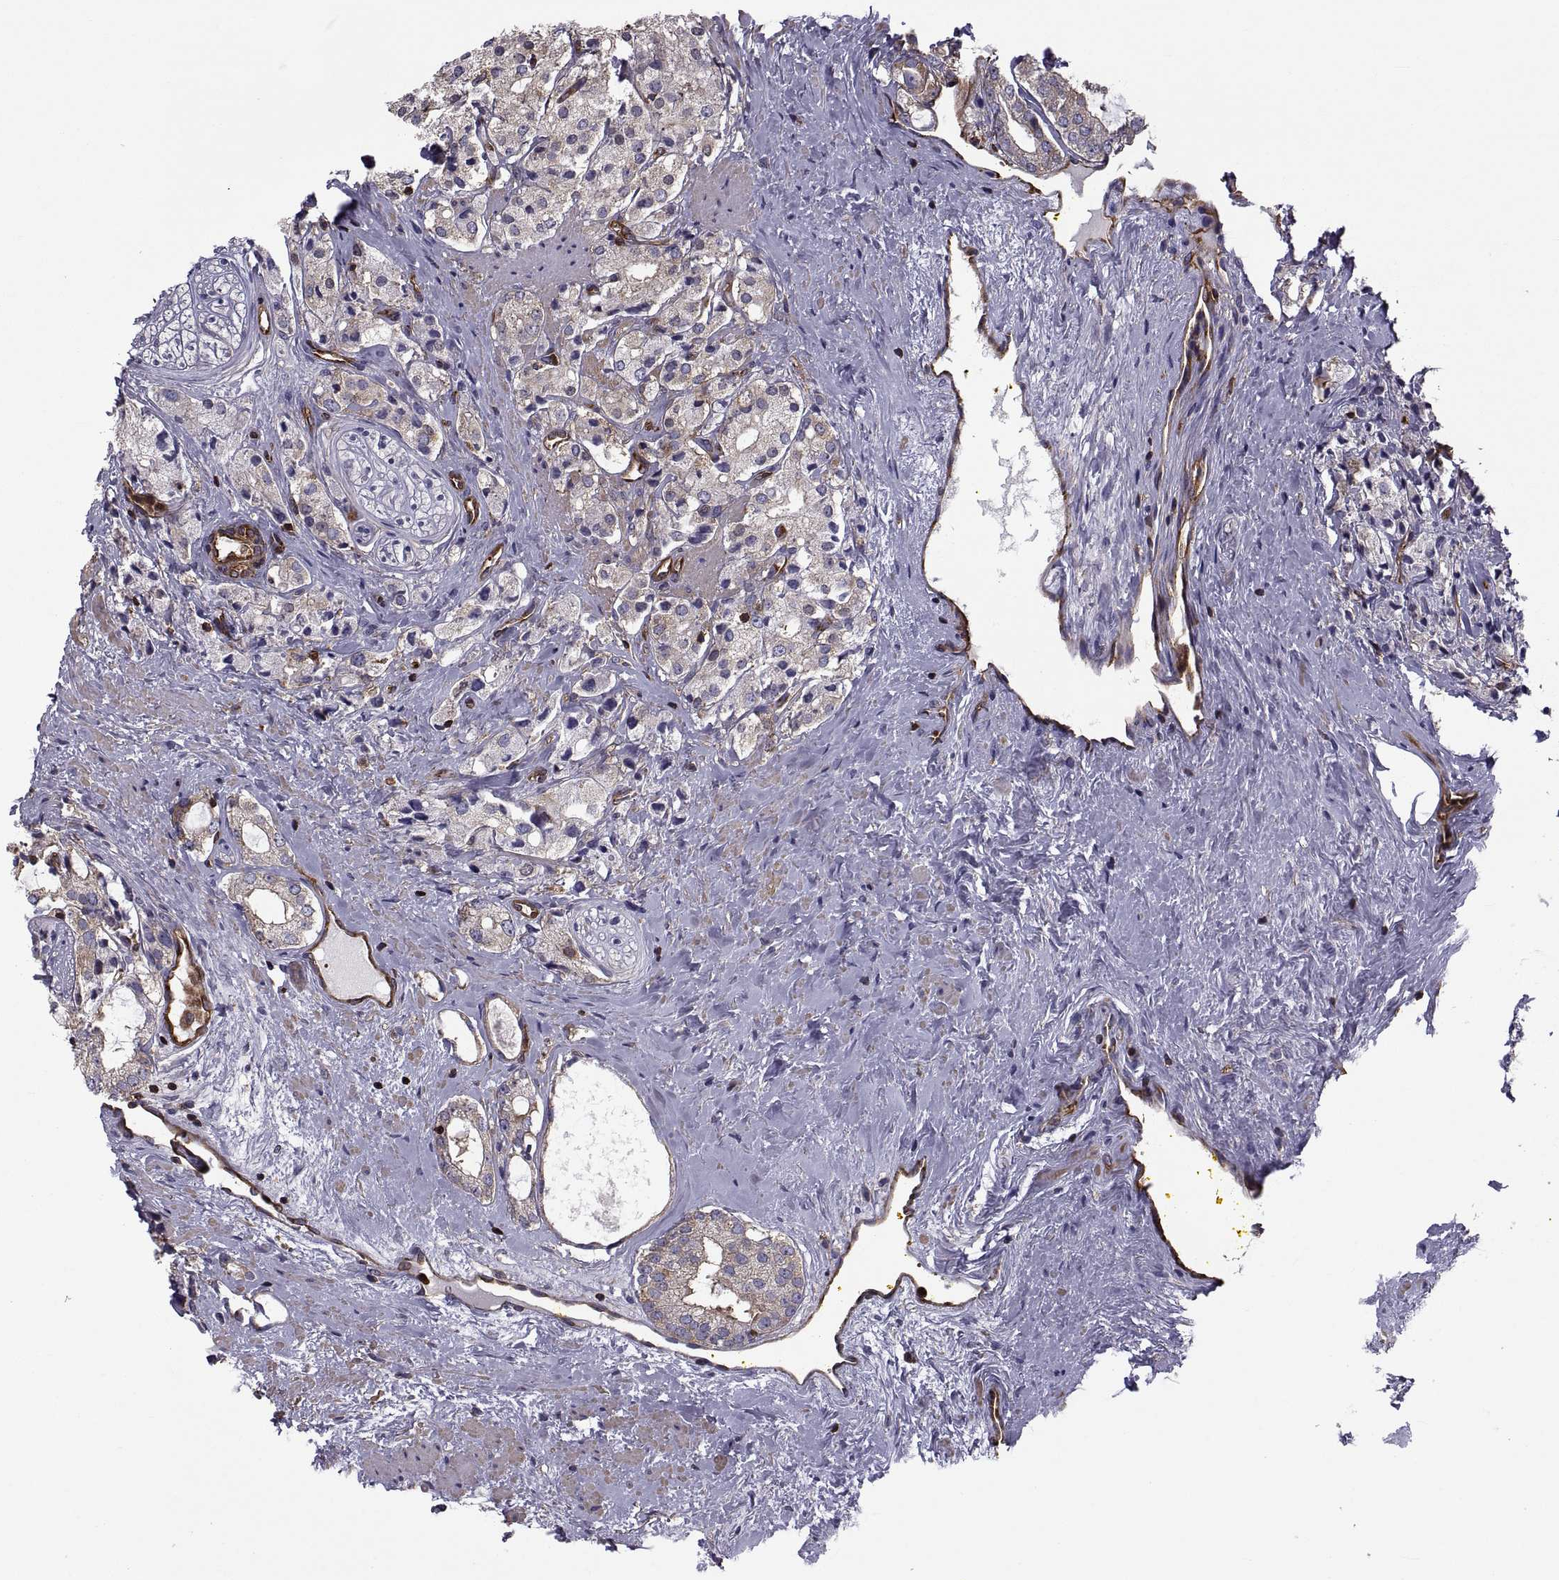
{"staining": {"intensity": "negative", "quantity": "none", "location": "none"}, "tissue": "prostate cancer", "cell_type": "Tumor cells", "image_type": "cancer", "snomed": [{"axis": "morphology", "description": "Adenocarcinoma, NOS"}, {"axis": "topography", "description": "Prostate"}], "caption": "There is no significant positivity in tumor cells of prostate adenocarcinoma.", "gene": "MYH9", "patient": {"sex": "male", "age": 66}}